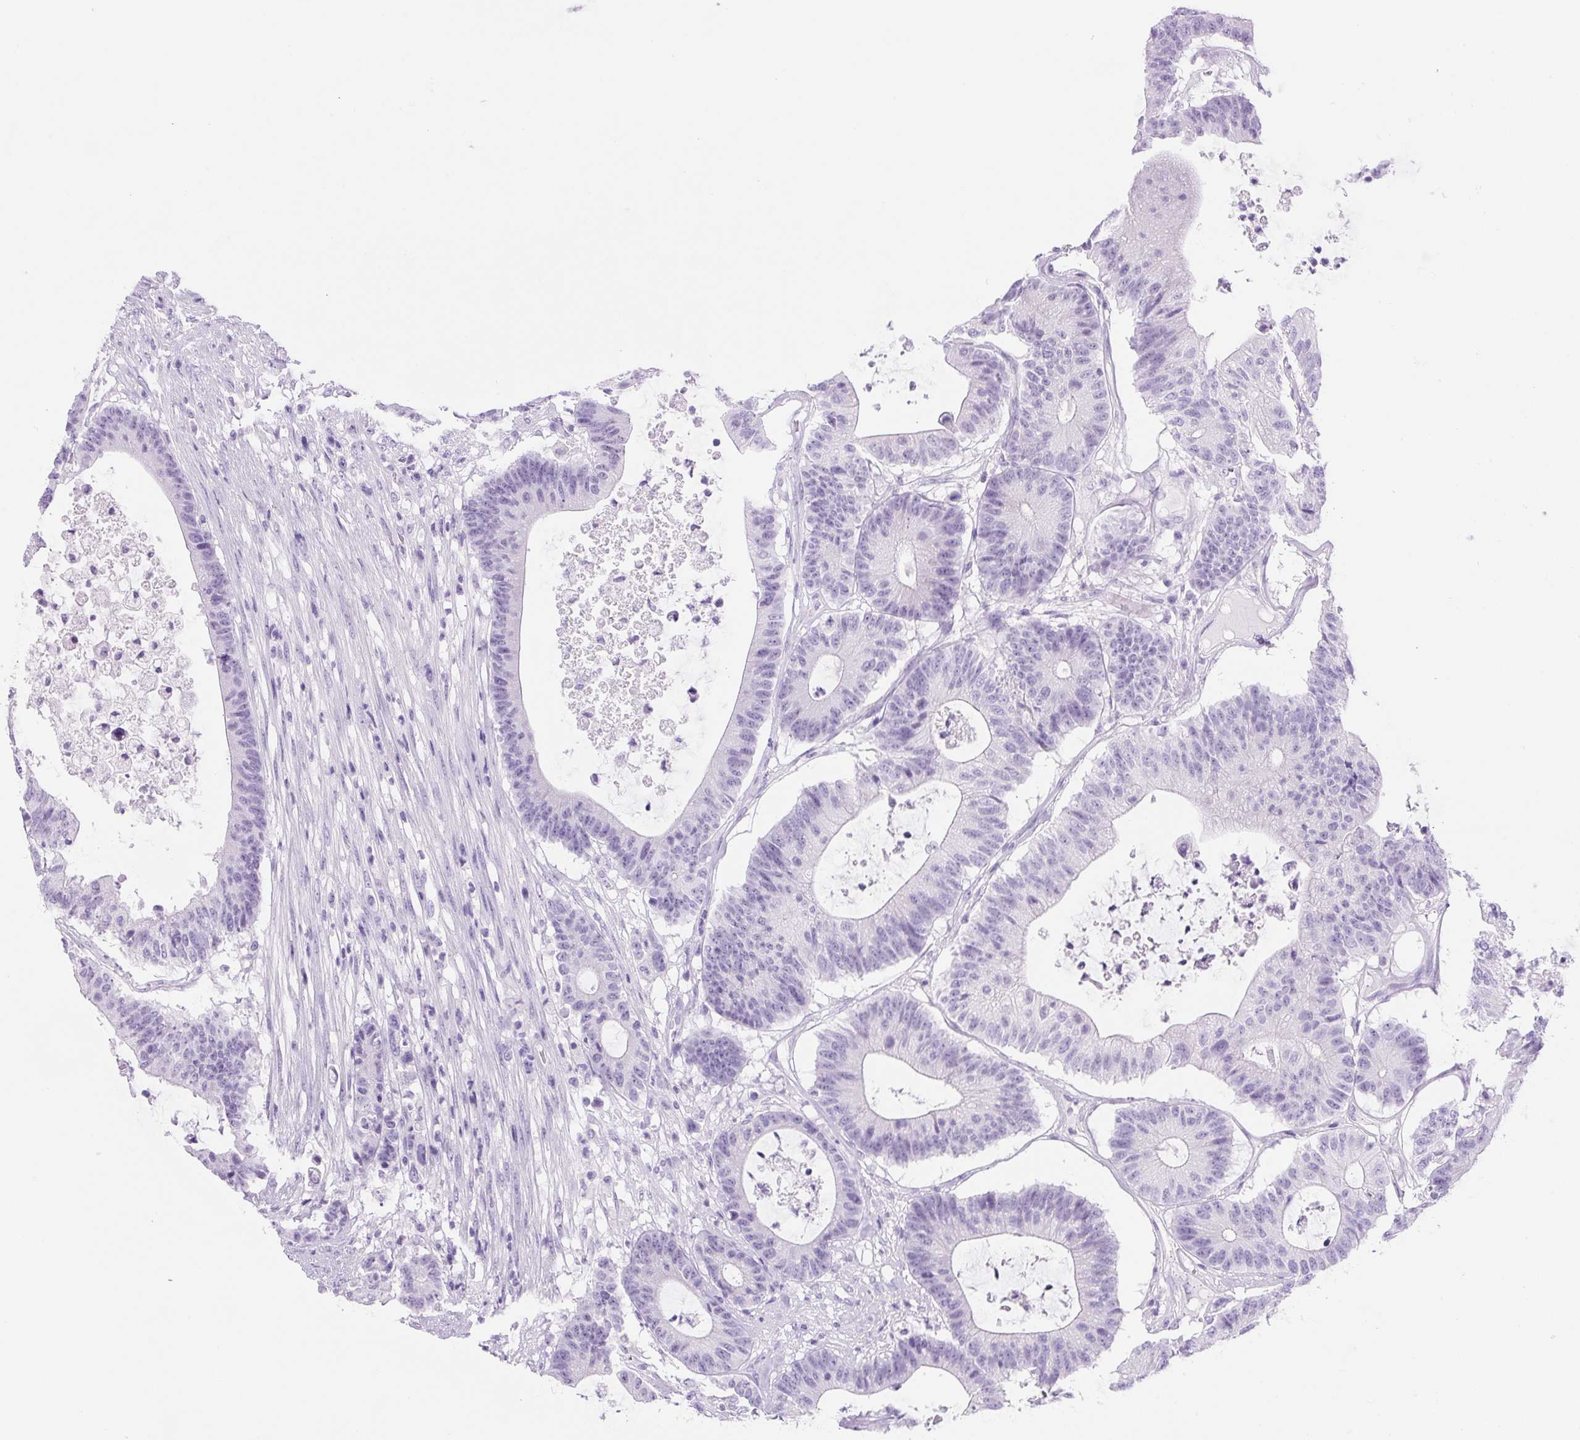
{"staining": {"intensity": "negative", "quantity": "none", "location": "none"}, "tissue": "colorectal cancer", "cell_type": "Tumor cells", "image_type": "cancer", "snomed": [{"axis": "morphology", "description": "Adenocarcinoma, NOS"}, {"axis": "topography", "description": "Colon"}], "caption": "Immunohistochemistry of colorectal cancer (adenocarcinoma) demonstrates no expression in tumor cells.", "gene": "TMEM151B", "patient": {"sex": "female", "age": 84}}